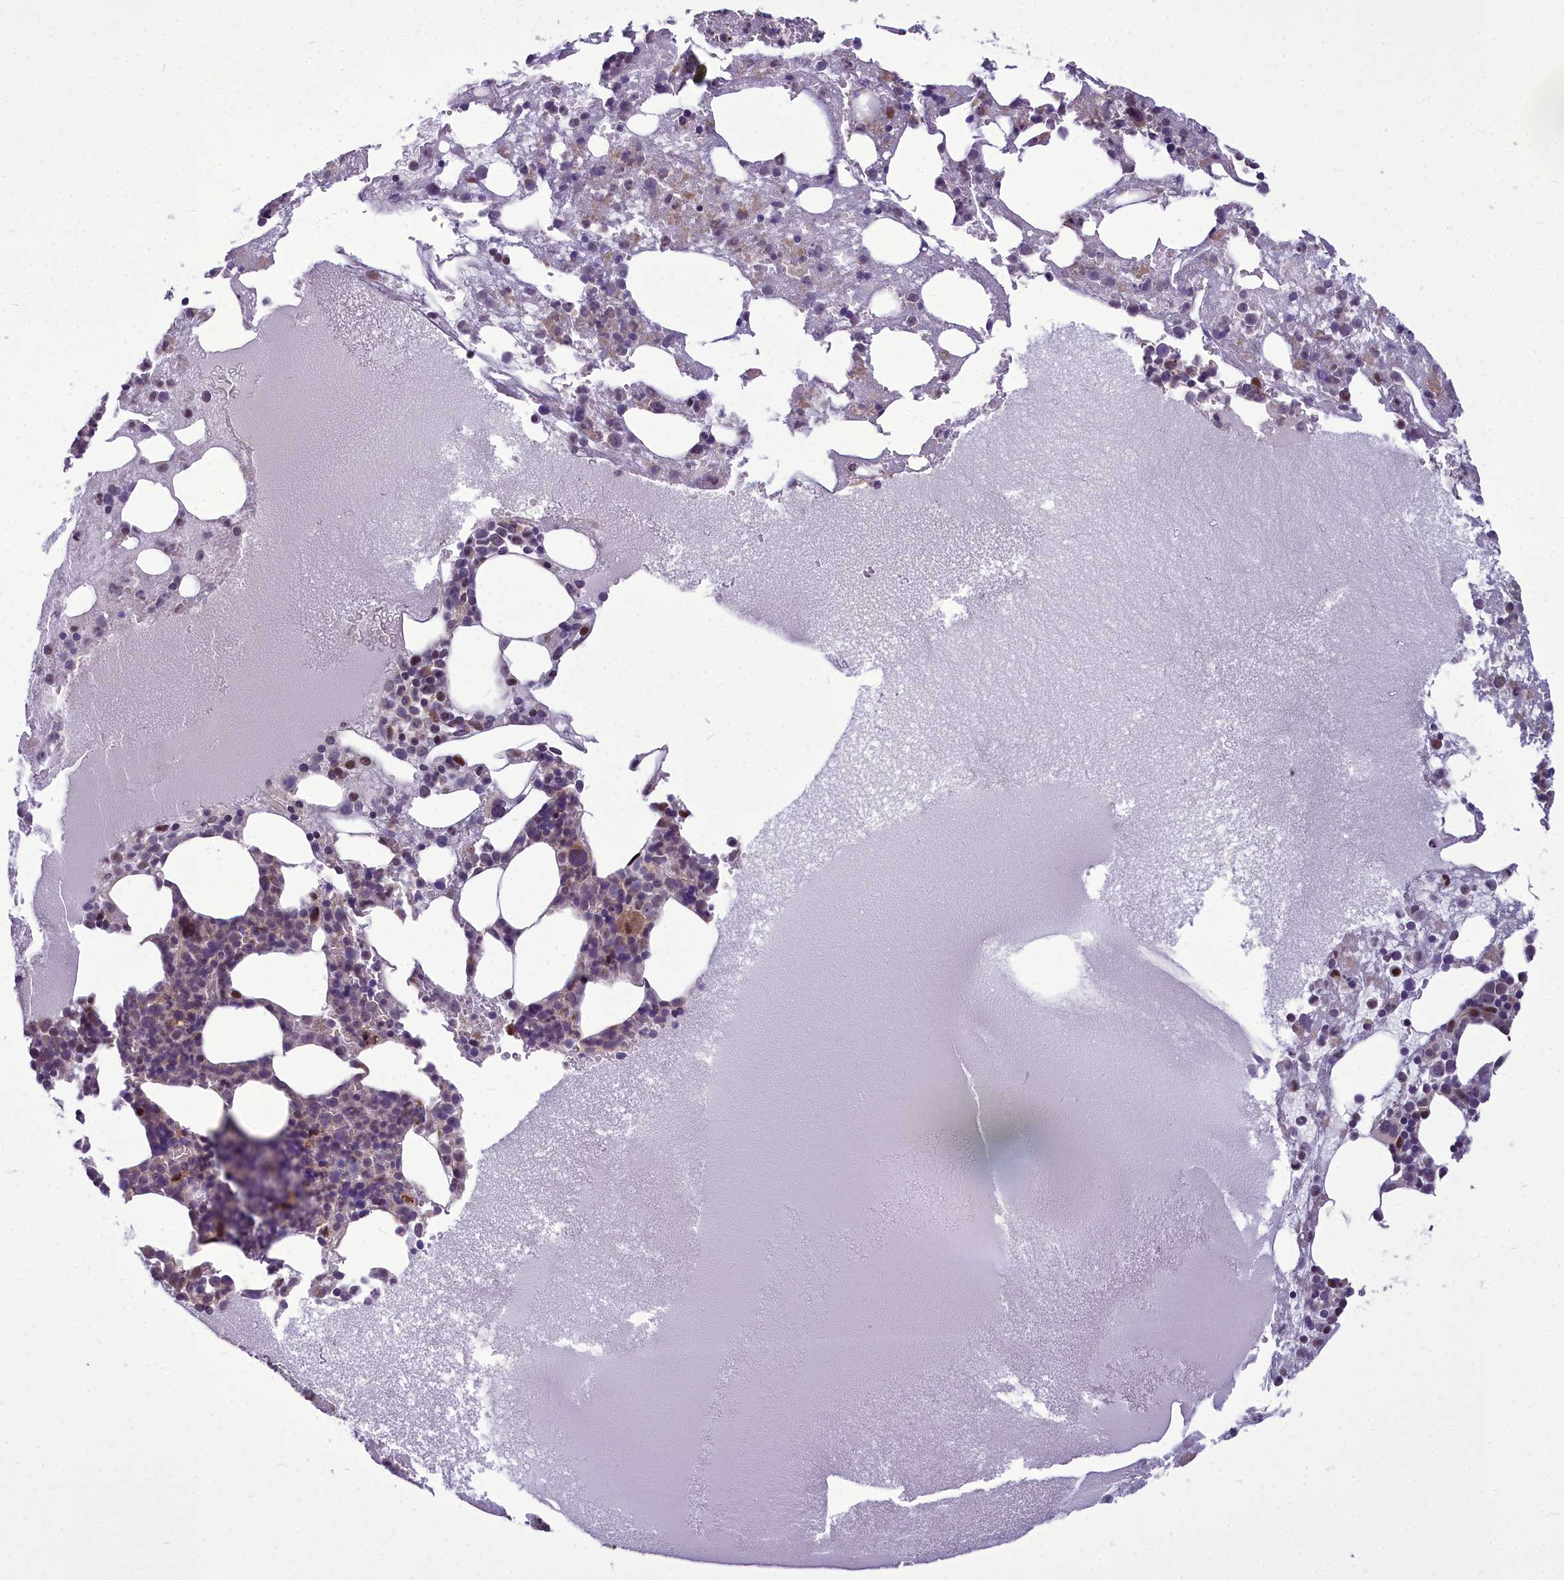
{"staining": {"intensity": "strong", "quantity": "<25%", "location": "nuclear"}, "tissue": "bone marrow", "cell_type": "Hematopoietic cells", "image_type": "normal", "snomed": [{"axis": "morphology", "description": "Normal tissue, NOS"}, {"axis": "topography", "description": "Bone marrow"}], "caption": "Immunohistochemistry photomicrograph of benign human bone marrow stained for a protein (brown), which exhibits medium levels of strong nuclear expression in about <25% of hematopoietic cells.", "gene": "AP1M1", "patient": {"sex": "male", "age": 61}}